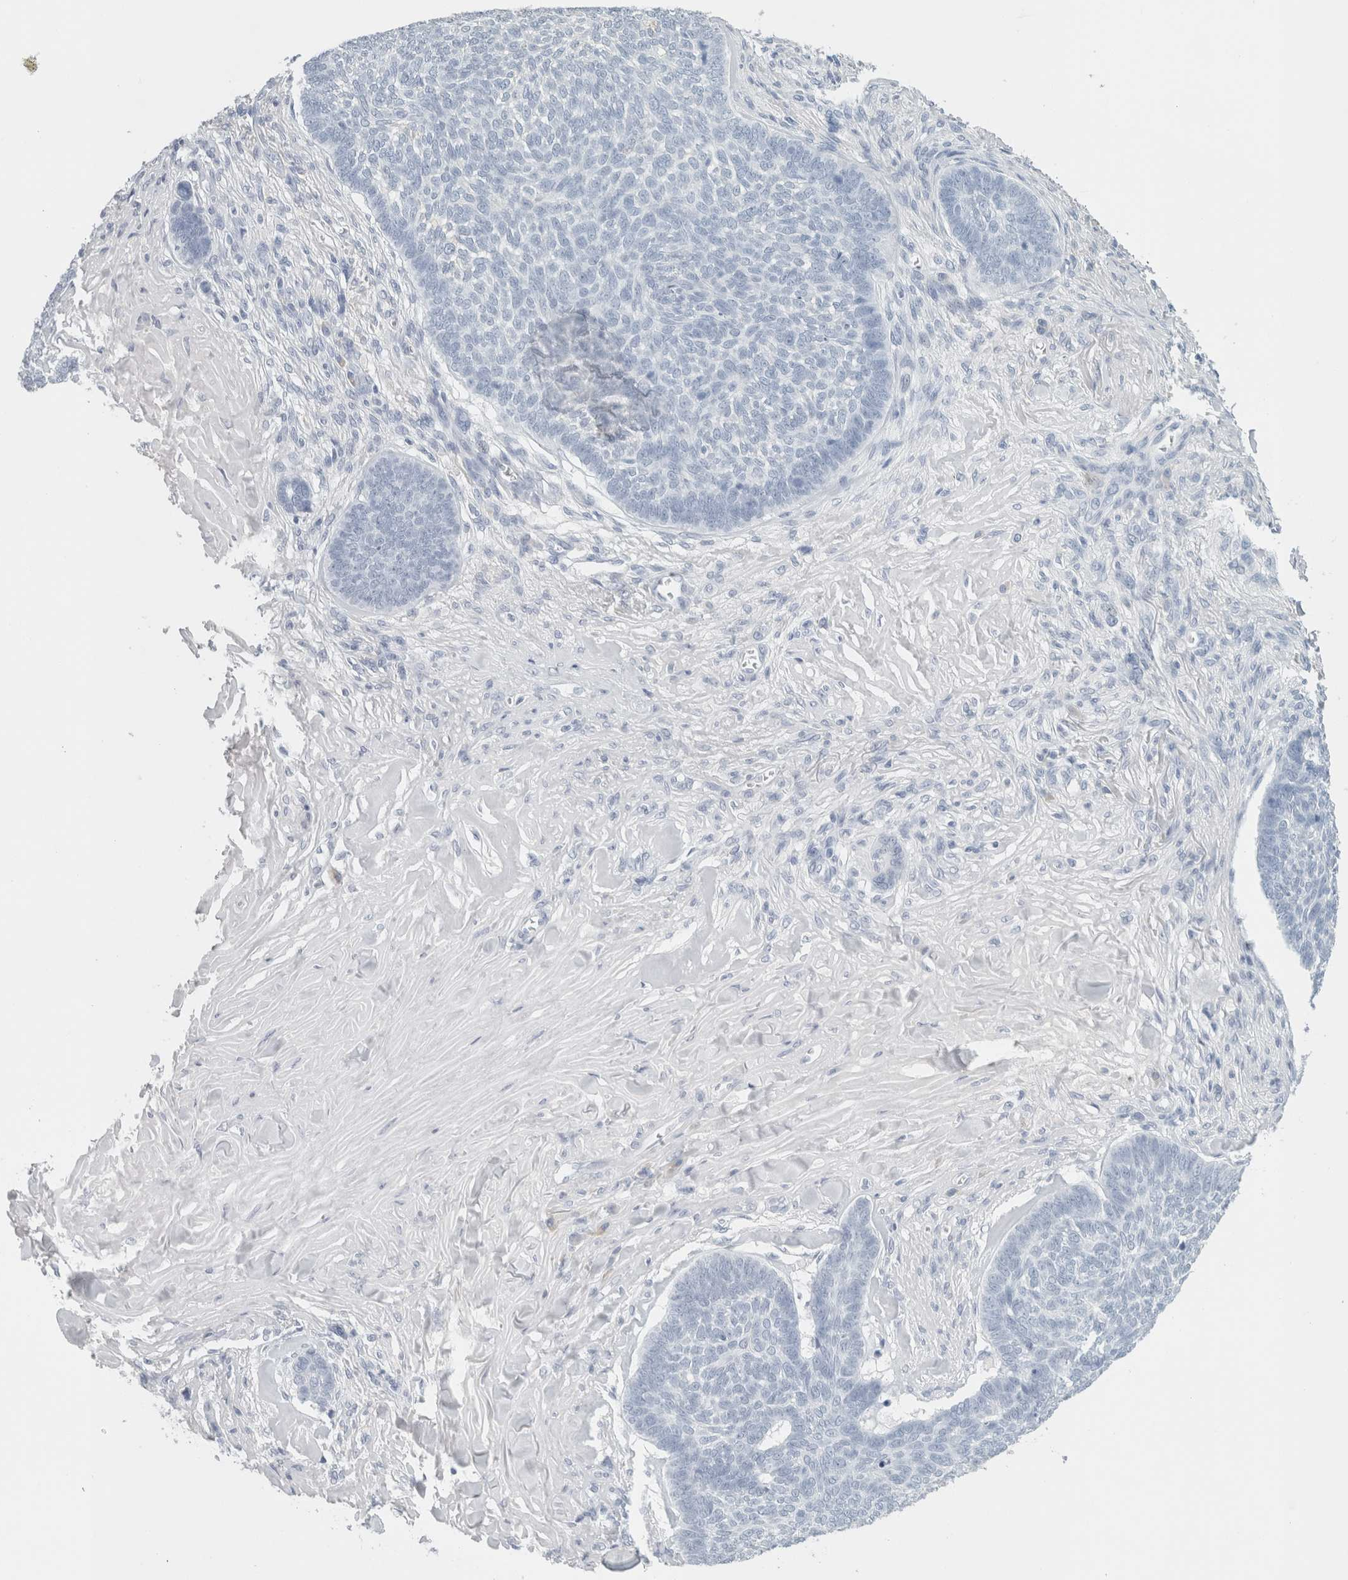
{"staining": {"intensity": "negative", "quantity": "none", "location": "none"}, "tissue": "skin cancer", "cell_type": "Tumor cells", "image_type": "cancer", "snomed": [{"axis": "morphology", "description": "Basal cell carcinoma"}, {"axis": "topography", "description": "Skin"}], "caption": "This is a image of immunohistochemistry staining of basal cell carcinoma (skin), which shows no staining in tumor cells.", "gene": "TSPAN8", "patient": {"sex": "male", "age": 84}}